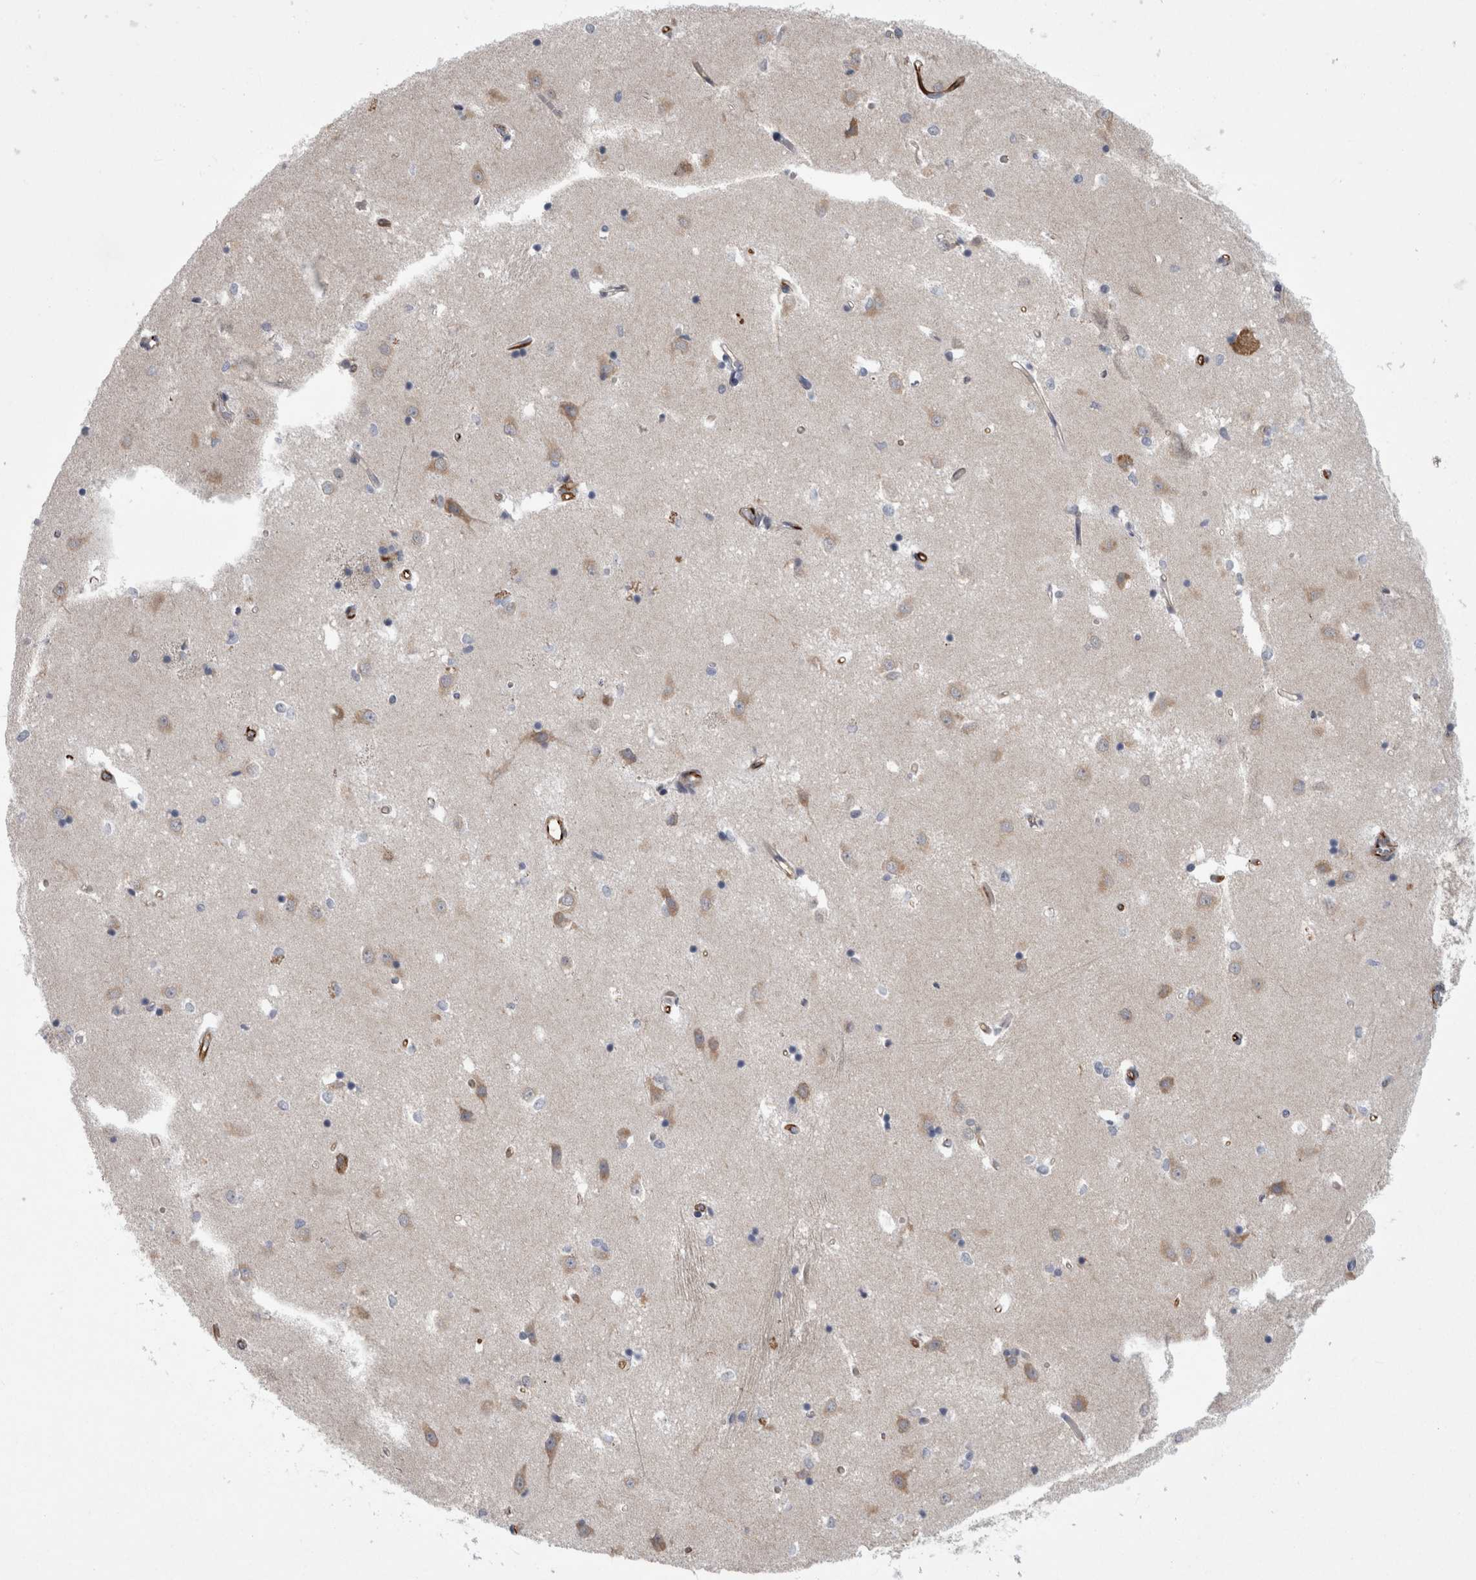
{"staining": {"intensity": "moderate", "quantity": "<25%", "location": "cytoplasmic/membranous"}, "tissue": "caudate", "cell_type": "Glial cells", "image_type": "normal", "snomed": [{"axis": "morphology", "description": "Normal tissue, NOS"}, {"axis": "topography", "description": "Lateral ventricle wall"}], "caption": "Human caudate stained for a protein (brown) displays moderate cytoplasmic/membranous positive staining in approximately <25% of glial cells.", "gene": "FAM83H", "patient": {"sex": "male", "age": 45}}